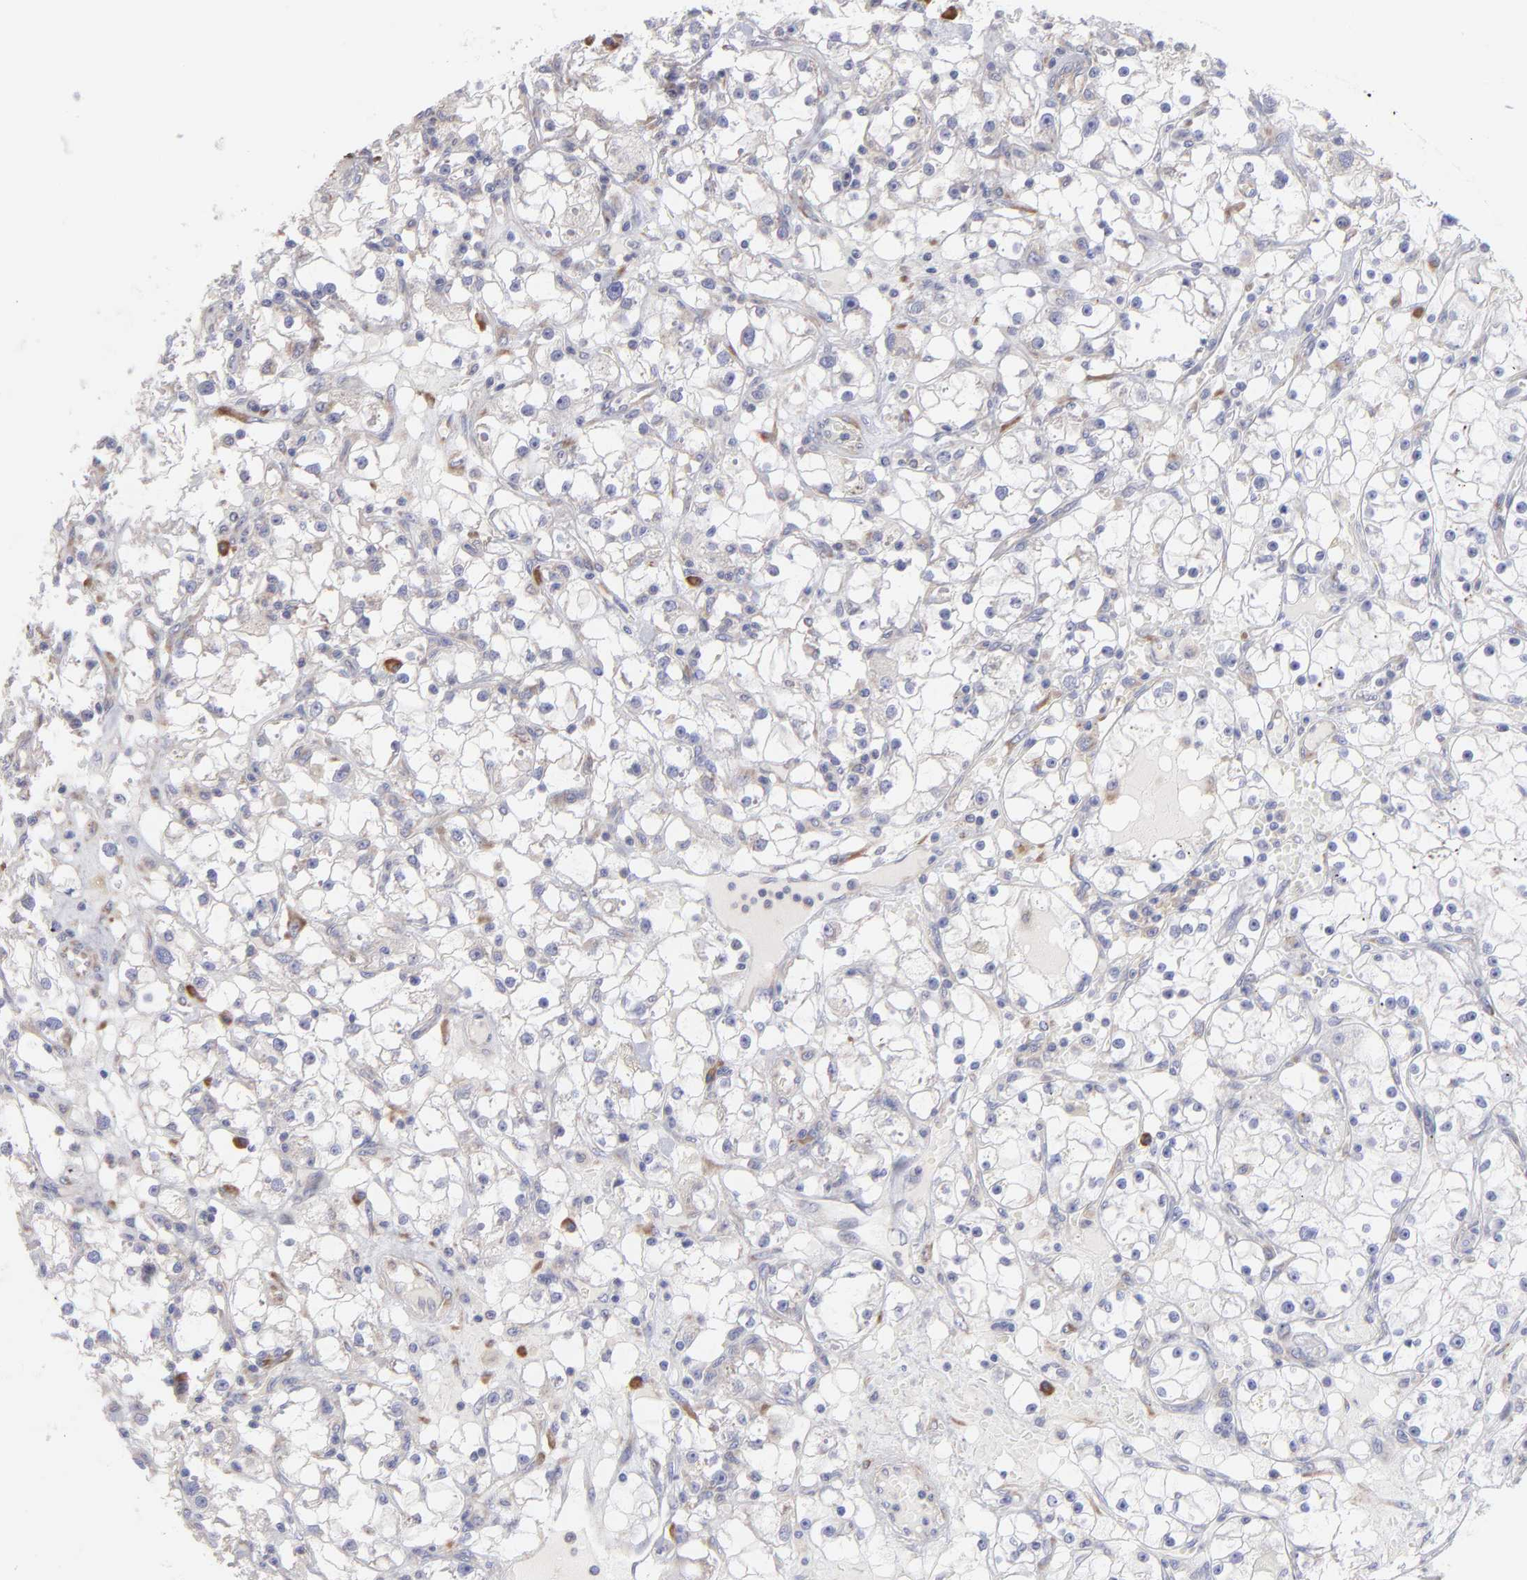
{"staining": {"intensity": "negative", "quantity": "none", "location": "none"}, "tissue": "renal cancer", "cell_type": "Tumor cells", "image_type": "cancer", "snomed": [{"axis": "morphology", "description": "Adenocarcinoma, NOS"}, {"axis": "topography", "description": "Kidney"}], "caption": "Photomicrograph shows no significant protein expression in tumor cells of renal cancer. The staining was performed using DAB (3,3'-diaminobenzidine) to visualize the protein expression in brown, while the nuclei were stained in blue with hematoxylin (Magnification: 20x).", "gene": "RPLP0", "patient": {"sex": "male", "age": 56}}